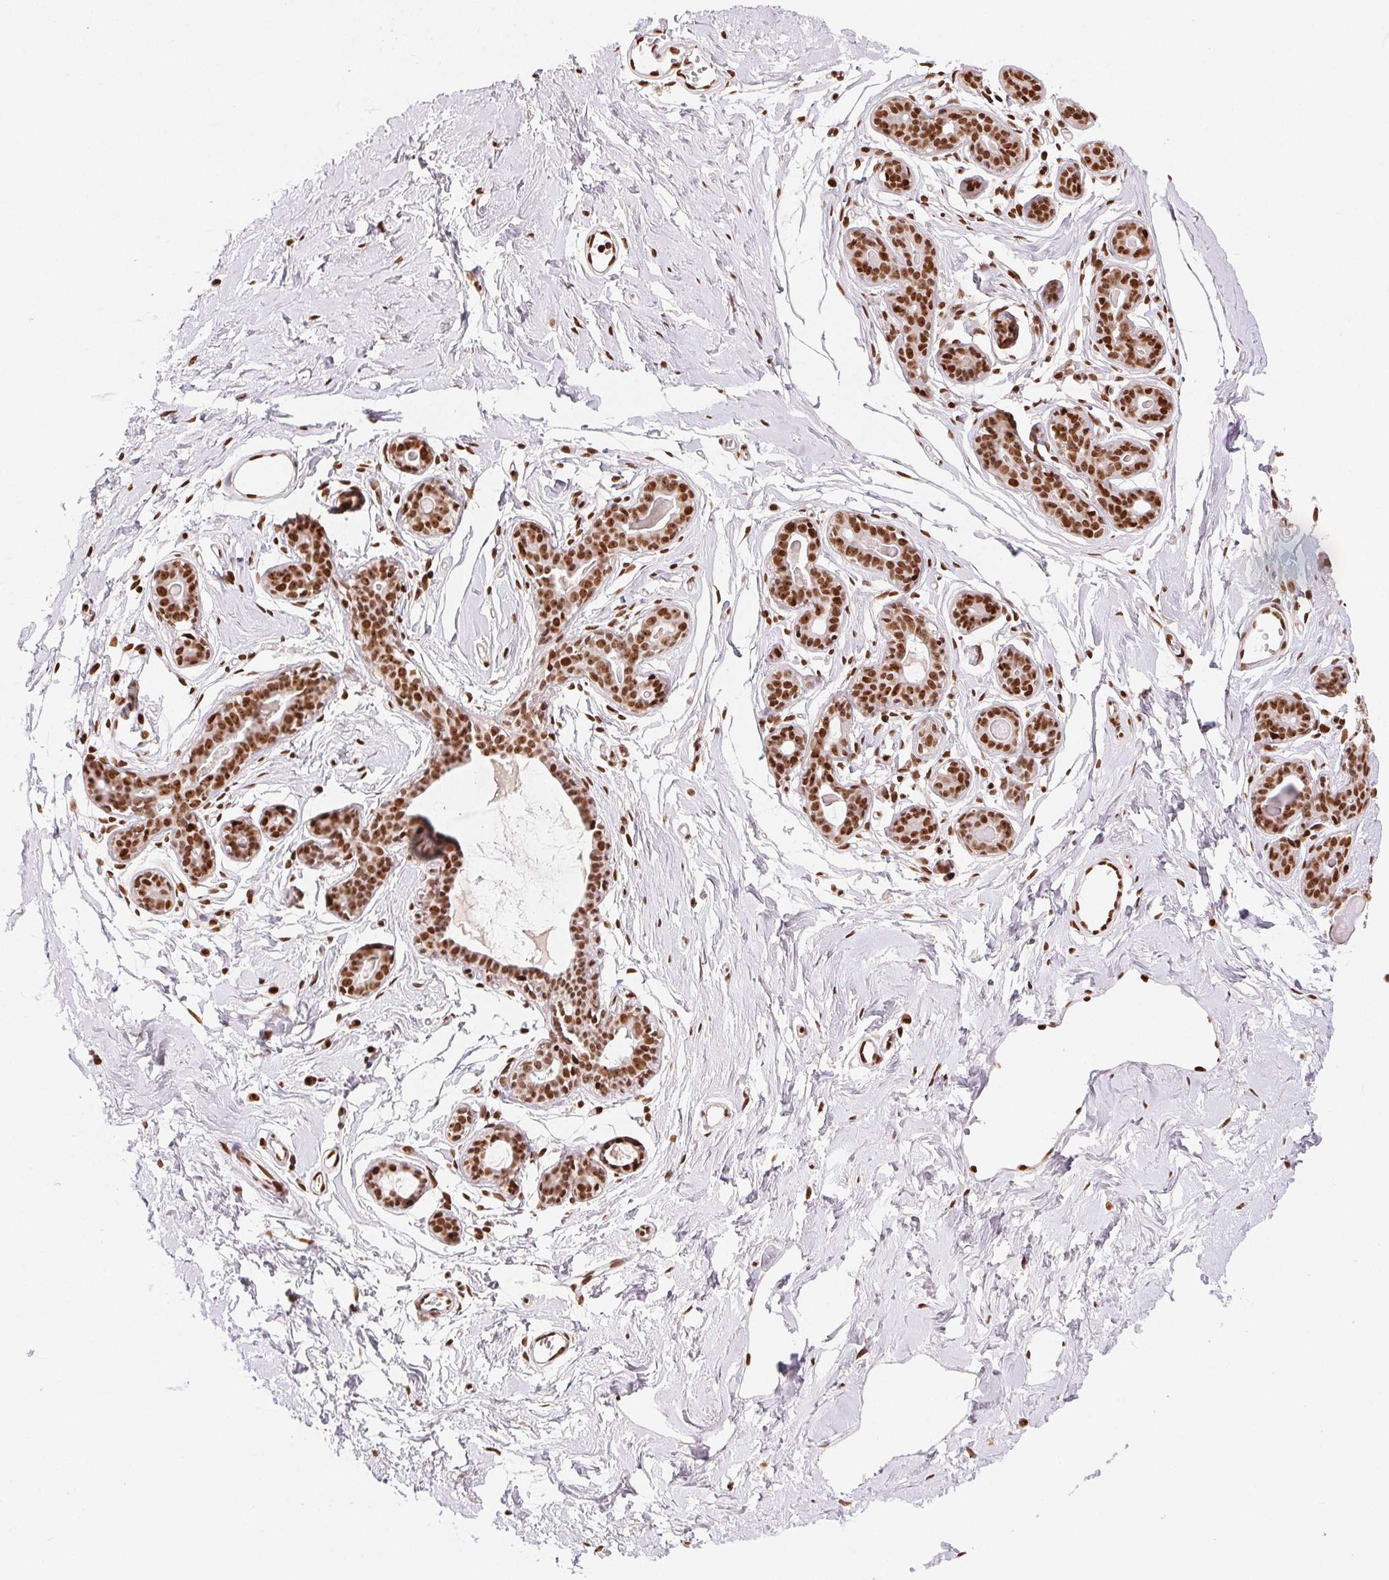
{"staining": {"intensity": "moderate", "quantity": ">75%", "location": "nuclear"}, "tissue": "breast", "cell_type": "Adipocytes", "image_type": "normal", "snomed": [{"axis": "morphology", "description": "Normal tissue, NOS"}, {"axis": "topography", "description": "Breast"}], "caption": "A medium amount of moderate nuclear expression is identified in about >75% of adipocytes in unremarkable breast. (Brightfield microscopy of DAB IHC at high magnification).", "gene": "ZNF80", "patient": {"sex": "female", "age": 45}}